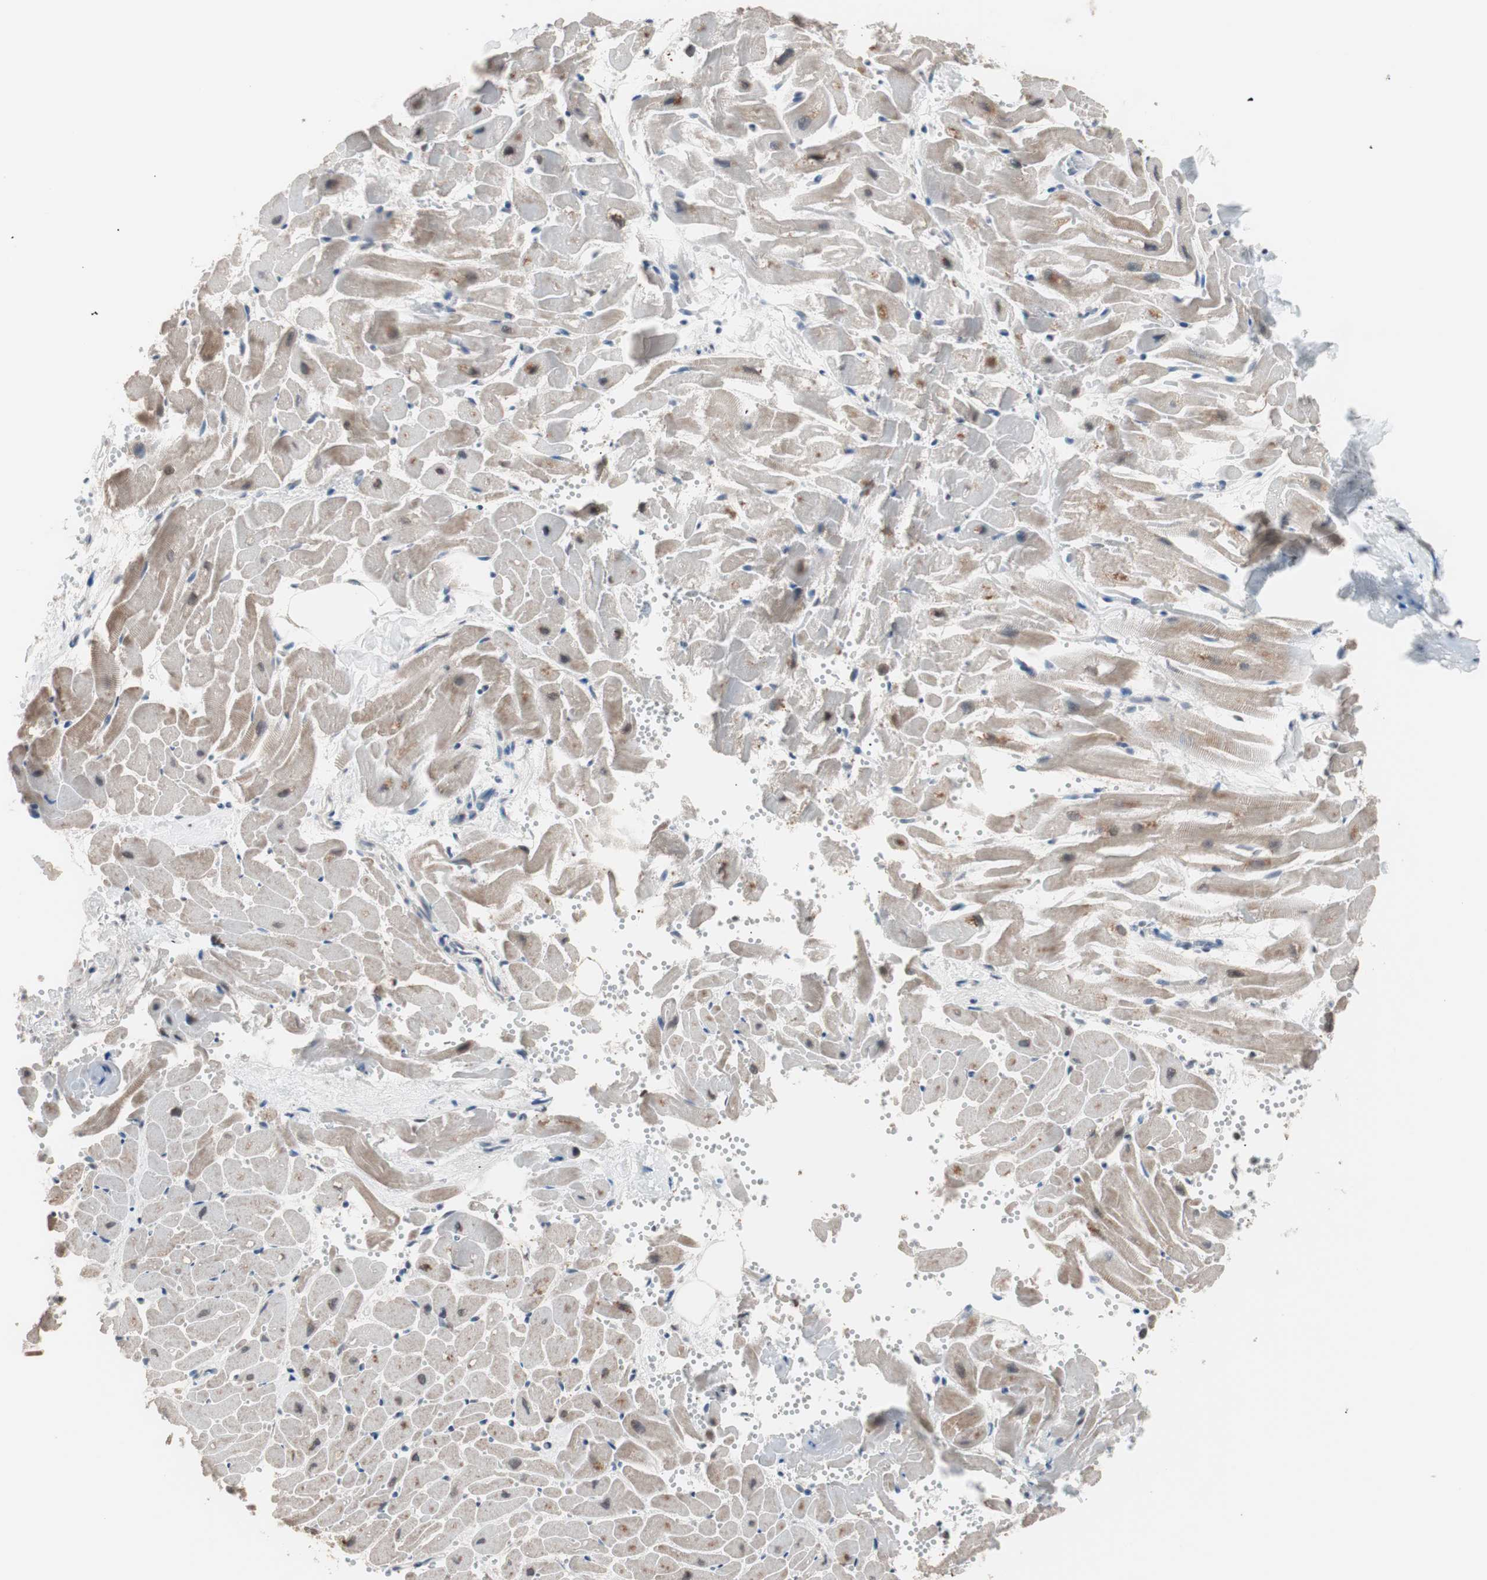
{"staining": {"intensity": "moderate", "quantity": "25%-75%", "location": "cytoplasmic/membranous"}, "tissue": "heart muscle", "cell_type": "Cardiomyocytes", "image_type": "normal", "snomed": [{"axis": "morphology", "description": "Normal tissue, NOS"}, {"axis": "topography", "description": "Heart"}], "caption": "A medium amount of moderate cytoplasmic/membranous positivity is identified in about 25%-75% of cardiomyocytes in benign heart muscle.", "gene": "LIG3", "patient": {"sex": "female", "age": 19}}